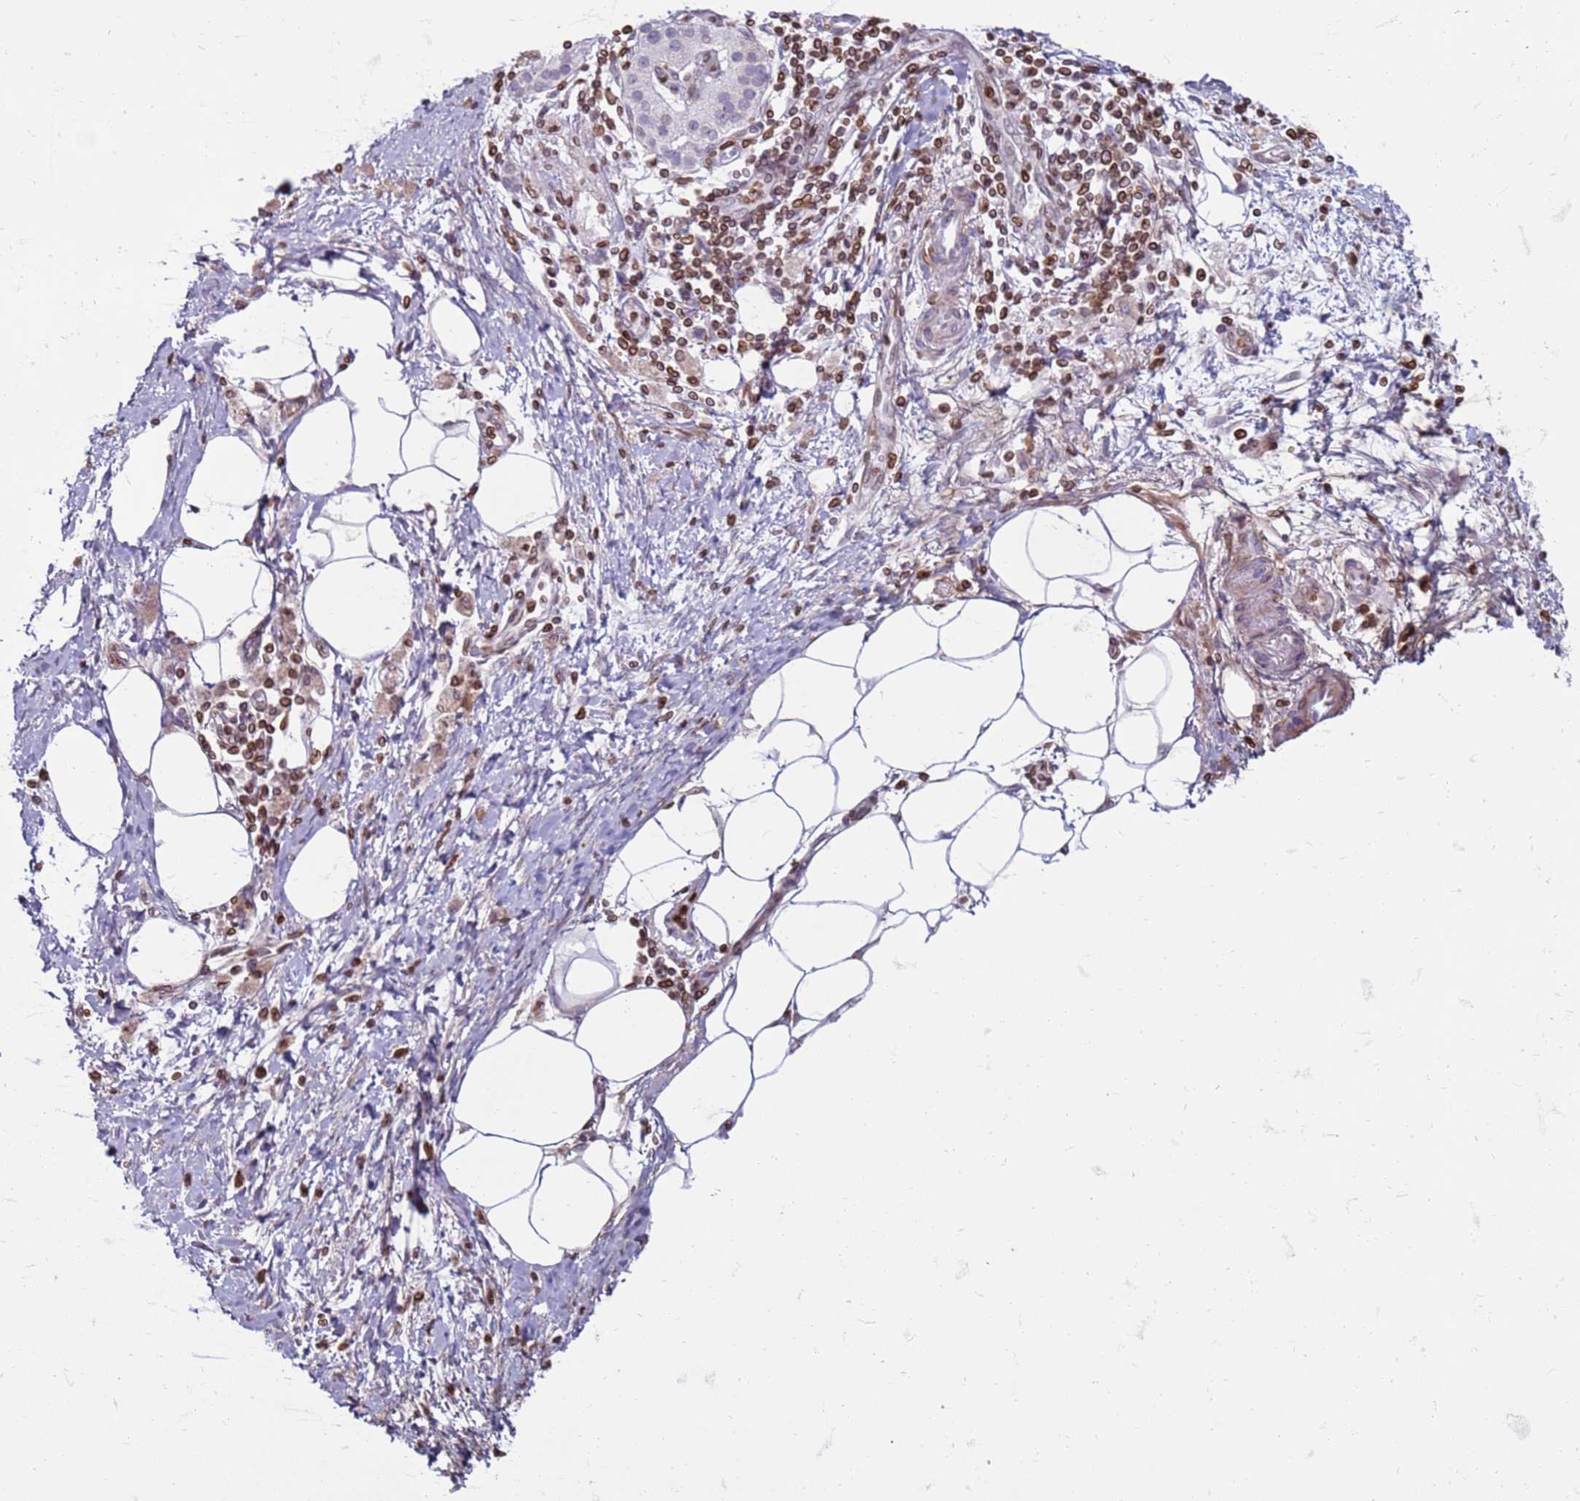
{"staining": {"intensity": "negative", "quantity": "none", "location": "none"}, "tissue": "pancreatic cancer", "cell_type": "Tumor cells", "image_type": "cancer", "snomed": [{"axis": "morphology", "description": "Adenocarcinoma, NOS"}, {"axis": "topography", "description": "Pancreas"}], "caption": "Tumor cells are negative for protein expression in human pancreatic cancer. (Stains: DAB immunohistochemistry with hematoxylin counter stain, Microscopy: brightfield microscopy at high magnification).", "gene": "METTL25B", "patient": {"sex": "male", "age": 58}}